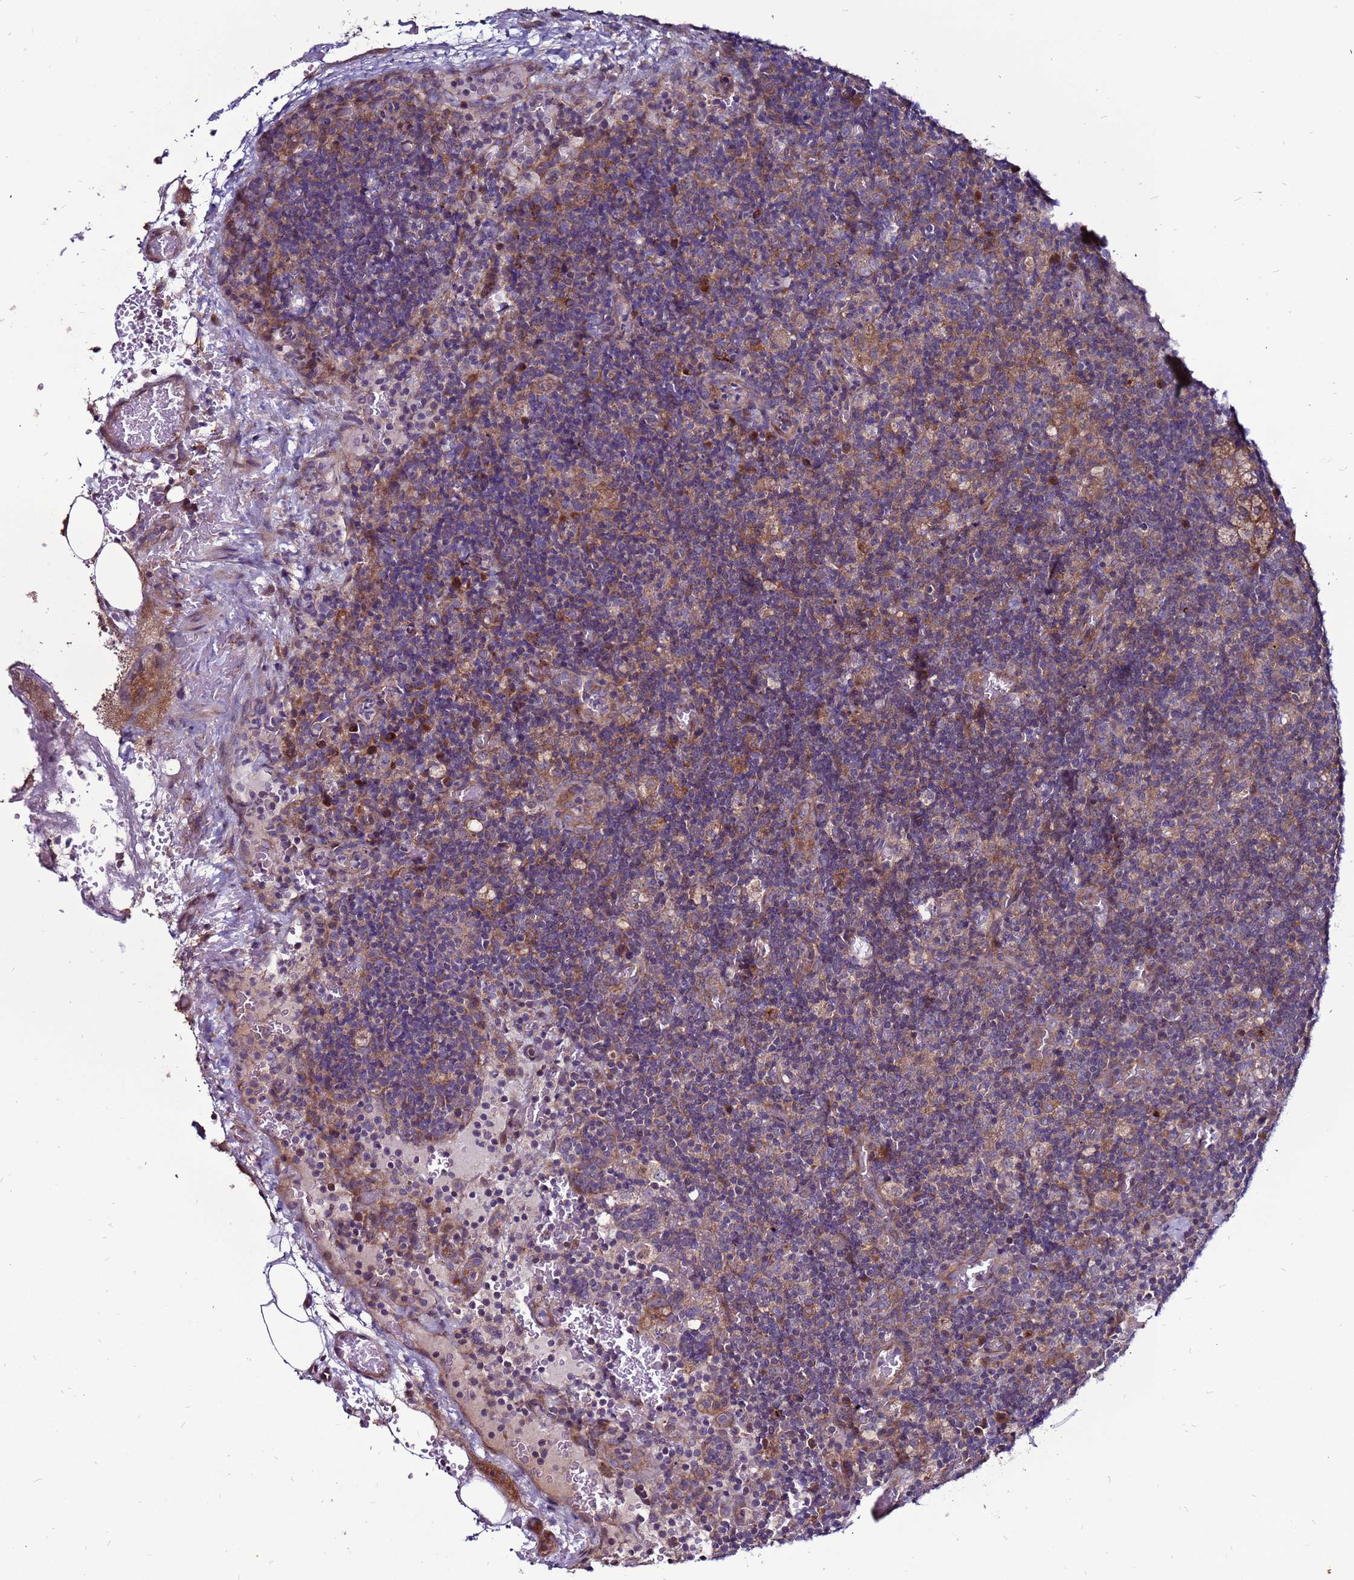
{"staining": {"intensity": "weak", "quantity": "<25%", "location": "cytoplasmic/membranous"}, "tissue": "lymph node", "cell_type": "Germinal center cells", "image_type": "normal", "snomed": [{"axis": "morphology", "description": "Normal tissue, NOS"}, {"axis": "topography", "description": "Lymph node"}], "caption": "Histopathology image shows no protein expression in germinal center cells of benign lymph node. Brightfield microscopy of immunohistochemistry stained with DAB (brown) and hematoxylin (blue), captured at high magnification.", "gene": "GPN3", "patient": {"sex": "male", "age": 58}}